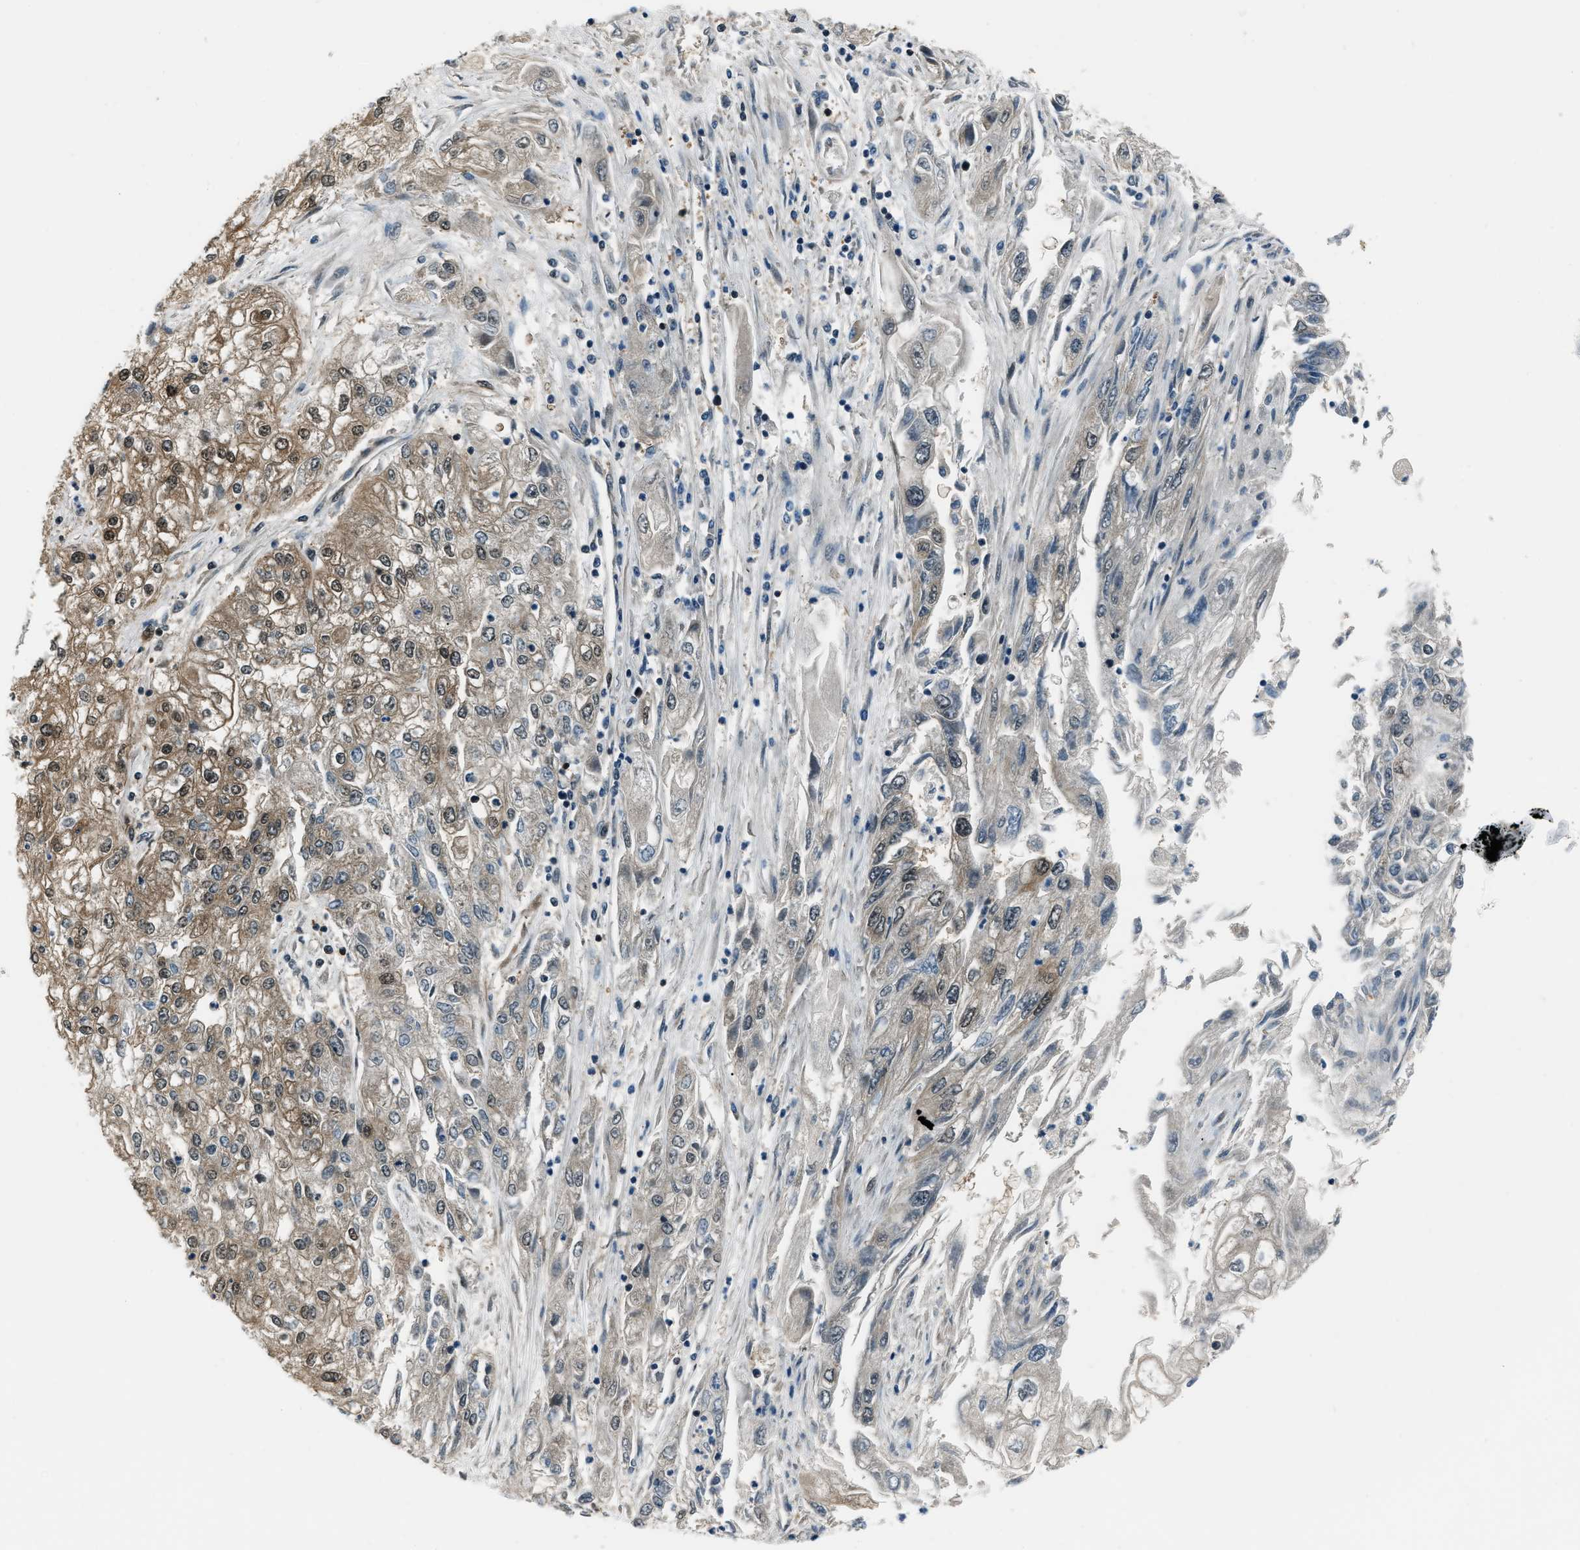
{"staining": {"intensity": "moderate", "quantity": "25%-75%", "location": "cytoplasmic/membranous,nuclear"}, "tissue": "endometrial cancer", "cell_type": "Tumor cells", "image_type": "cancer", "snomed": [{"axis": "morphology", "description": "Adenocarcinoma, NOS"}, {"axis": "topography", "description": "Endometrium"}], "caption": "Endometrial adenocarcinoma stained for a protein reveals moderate cytoplasmic/membranous and nuclear positivity in tumor cells.", "gene": "NUDCD3", "patient": {"sex": "female", "age": 49}}